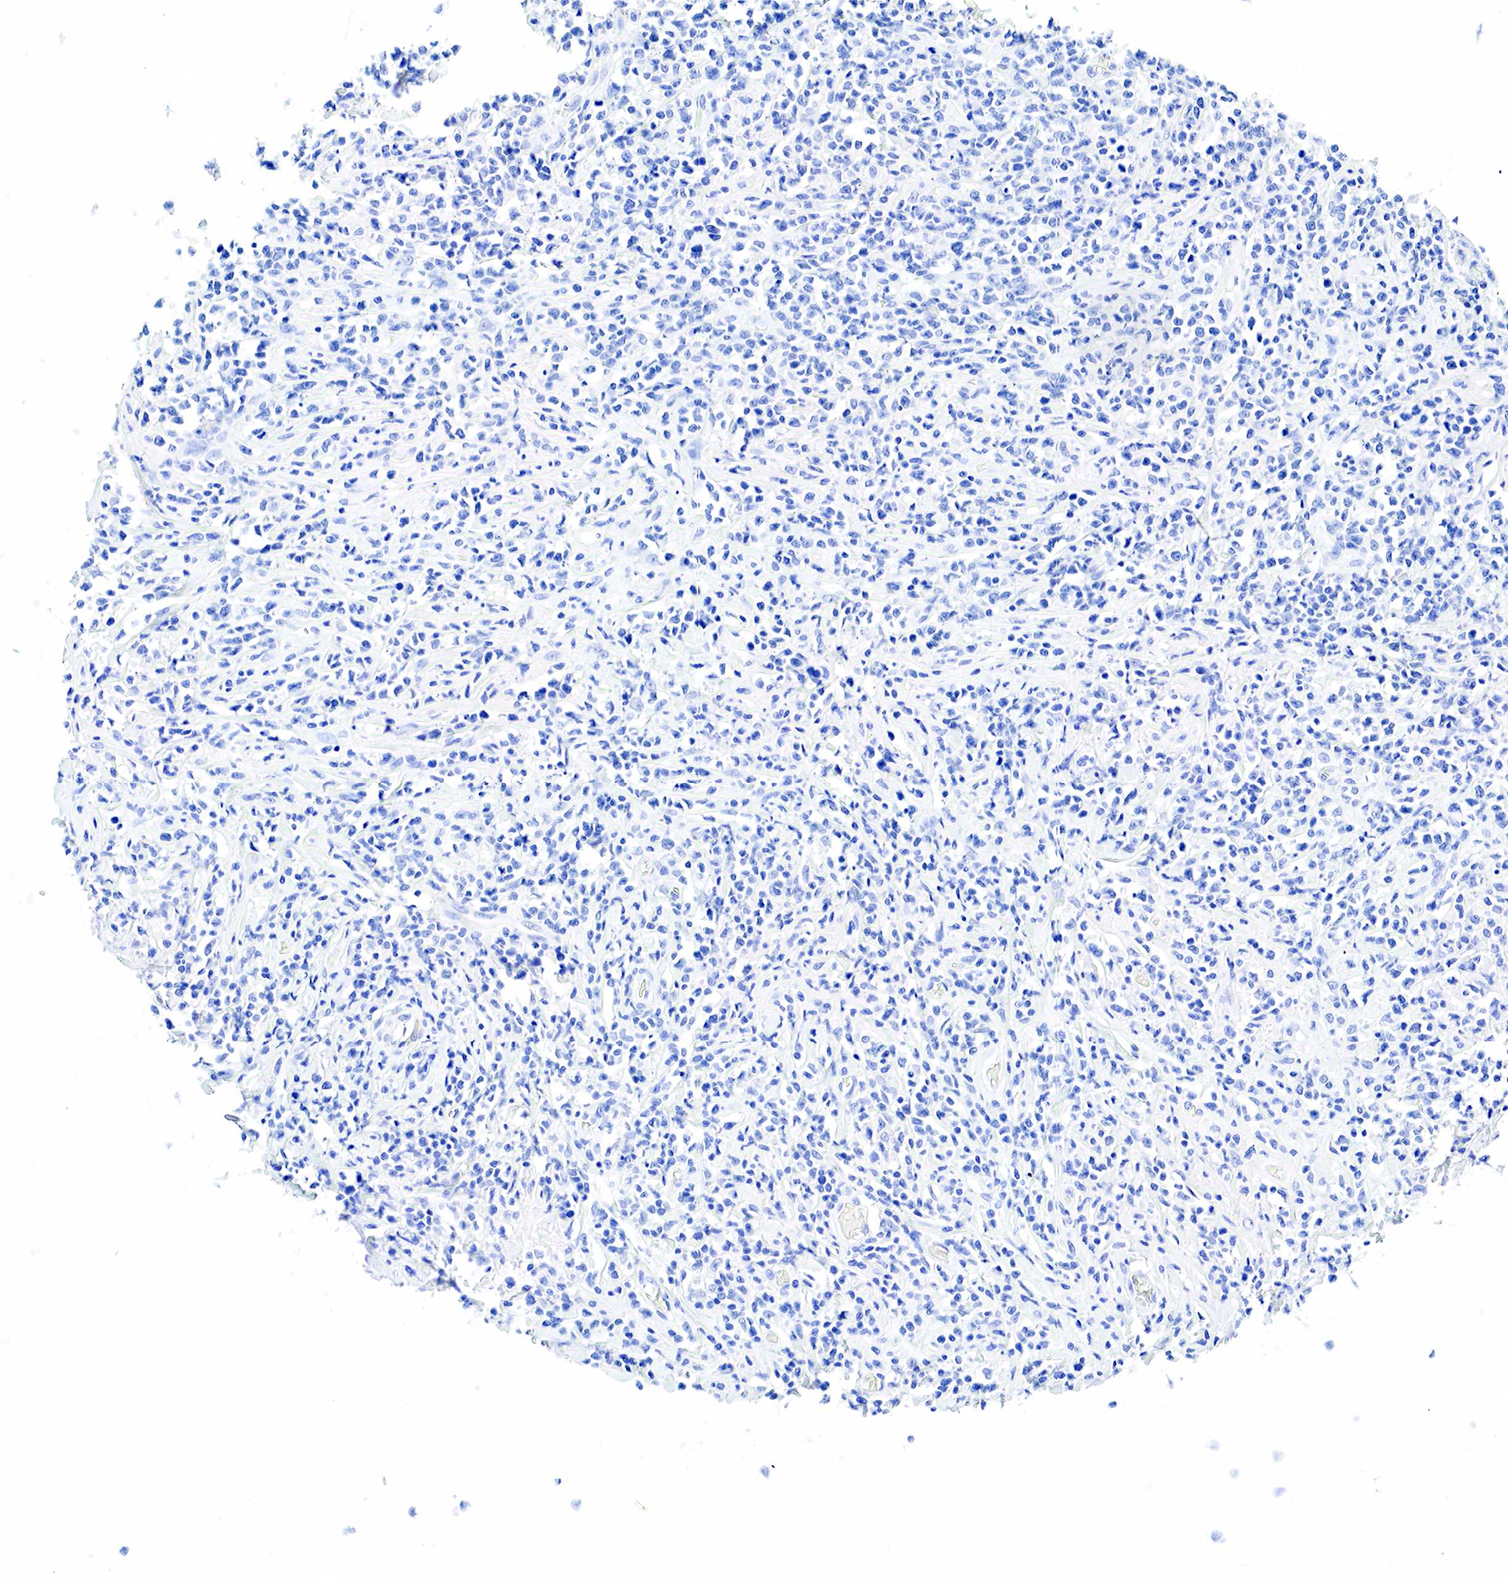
{"staining": {"intensity": "negative", "quantity": "none", "location": "none"}, "tissue": "lymphoma", "cell_type": "Tumor cells", "image_type": "cancer", "snomed": [{"axis": "morphology", "description": "Malignant lymphoma, non-Hodgkin's type, High grade"}, {"axis": "topography", "description": "Colon"}], "caption": "This is an immunohistochemistry (IHC) micrograph of human high-grade malignant lymphoma, non-Hodgkin's type. There is no positivity in tumor cells.", "gene": "KRT7", "patient": {"sex": "male", "age": 82}}